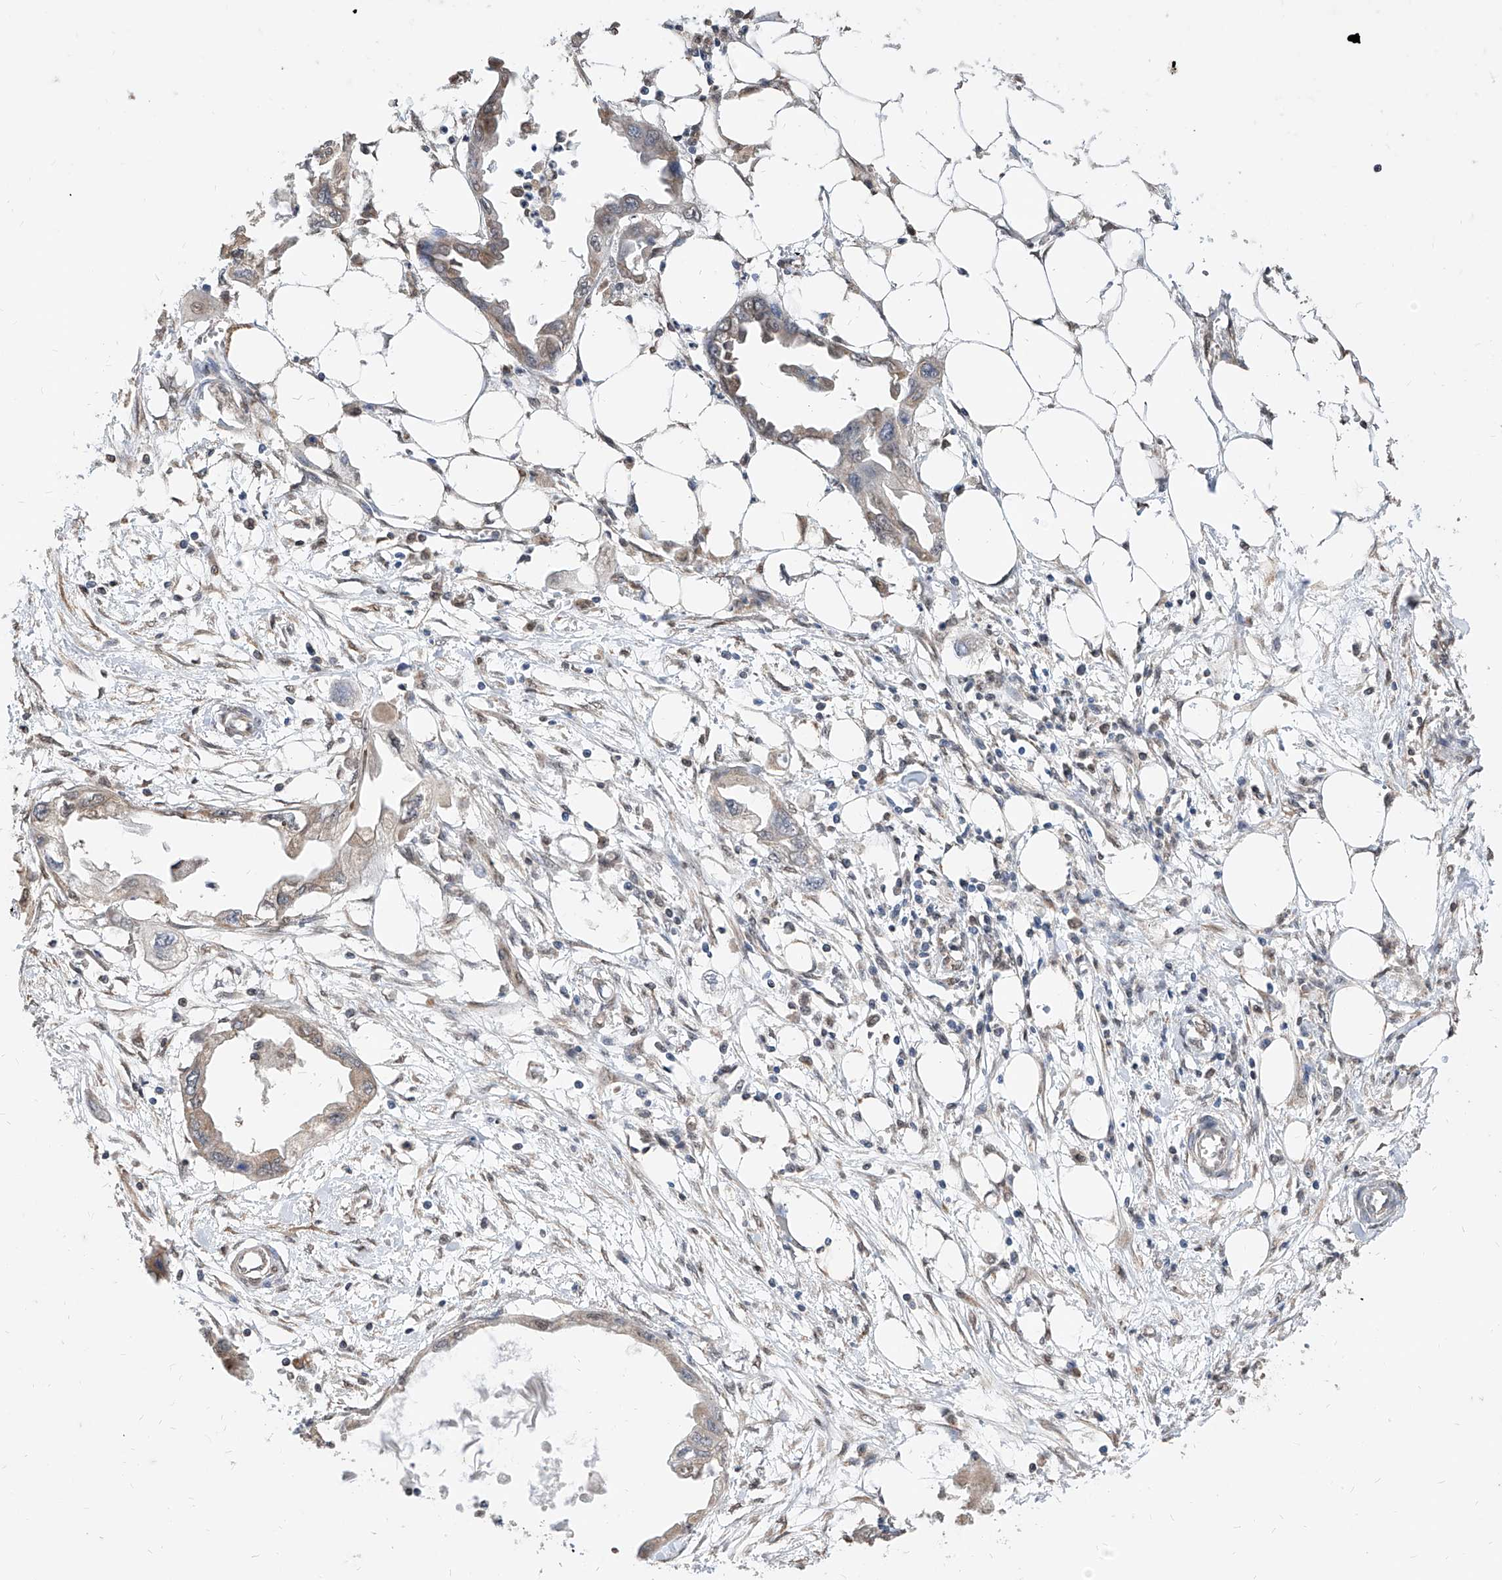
{"staining": {"intensity": "weak", "quantity": ">75%", "location": "cytoplasmic/membranous"}, "tissue": "endometrial cancer", "cell_type": "Tumor cells", "image_type": "cancer", "snomed": [{"axis": "morphology", "description": "Adenocarcinoma, NOS"}, {"axis": "morphology", "description": "Adenocarcinoma, metastatic, NOS"}, {"axis": "topography", "description": "Adipose tissue"}, {"axis": "topography", "description": "Endometrium"}], "caption": "Tumor cells exhibit weak cytoplasmic/membranous staining in approximately >75% of cells in endometrial metastatic adenocarcinoma.", "gene": "C8orf82", "patient": {"sex": "female", "age": 67}}